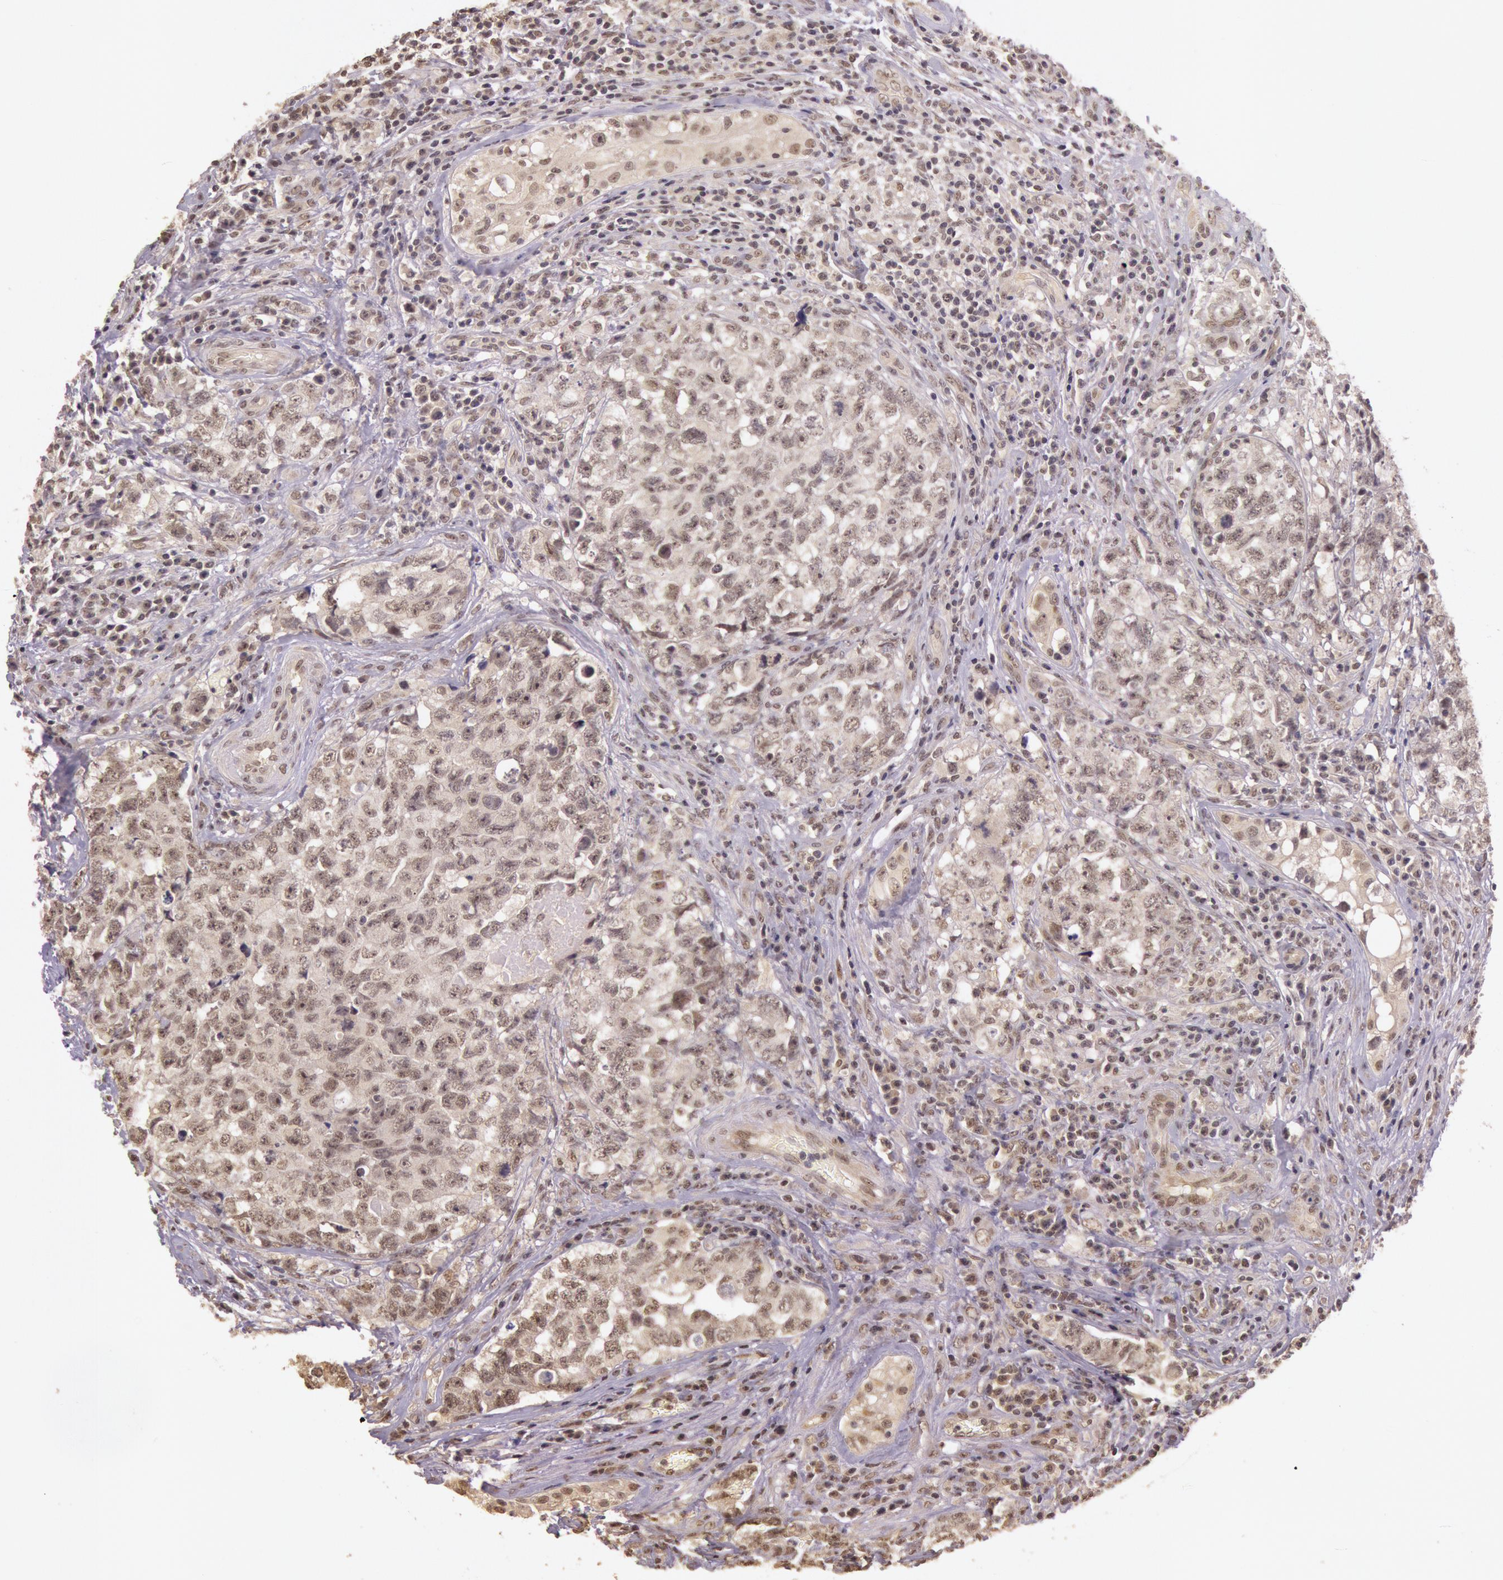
{"staining": {"intensity": "negative", "quantity": "none", "location": "none"}, "tissue": "testis cancer", "cell_type": "Tumor cells", "image_type": "cancer", "snomed": [{"axis": "morphology", "description": "Carcinoma, Embryonal, NOS"}, {"axis": "topography", "description": "Testis"}], "caption": "This photomicrograph is of testis embryonal carcinoma stained with immunohistochemistry (IHC) to label a protein in brown with the nuclei are counter-stained blue. There is no expression in tumor cells.", "gene": "RTL10", "patient": {"sex": "male", "age": 31}}